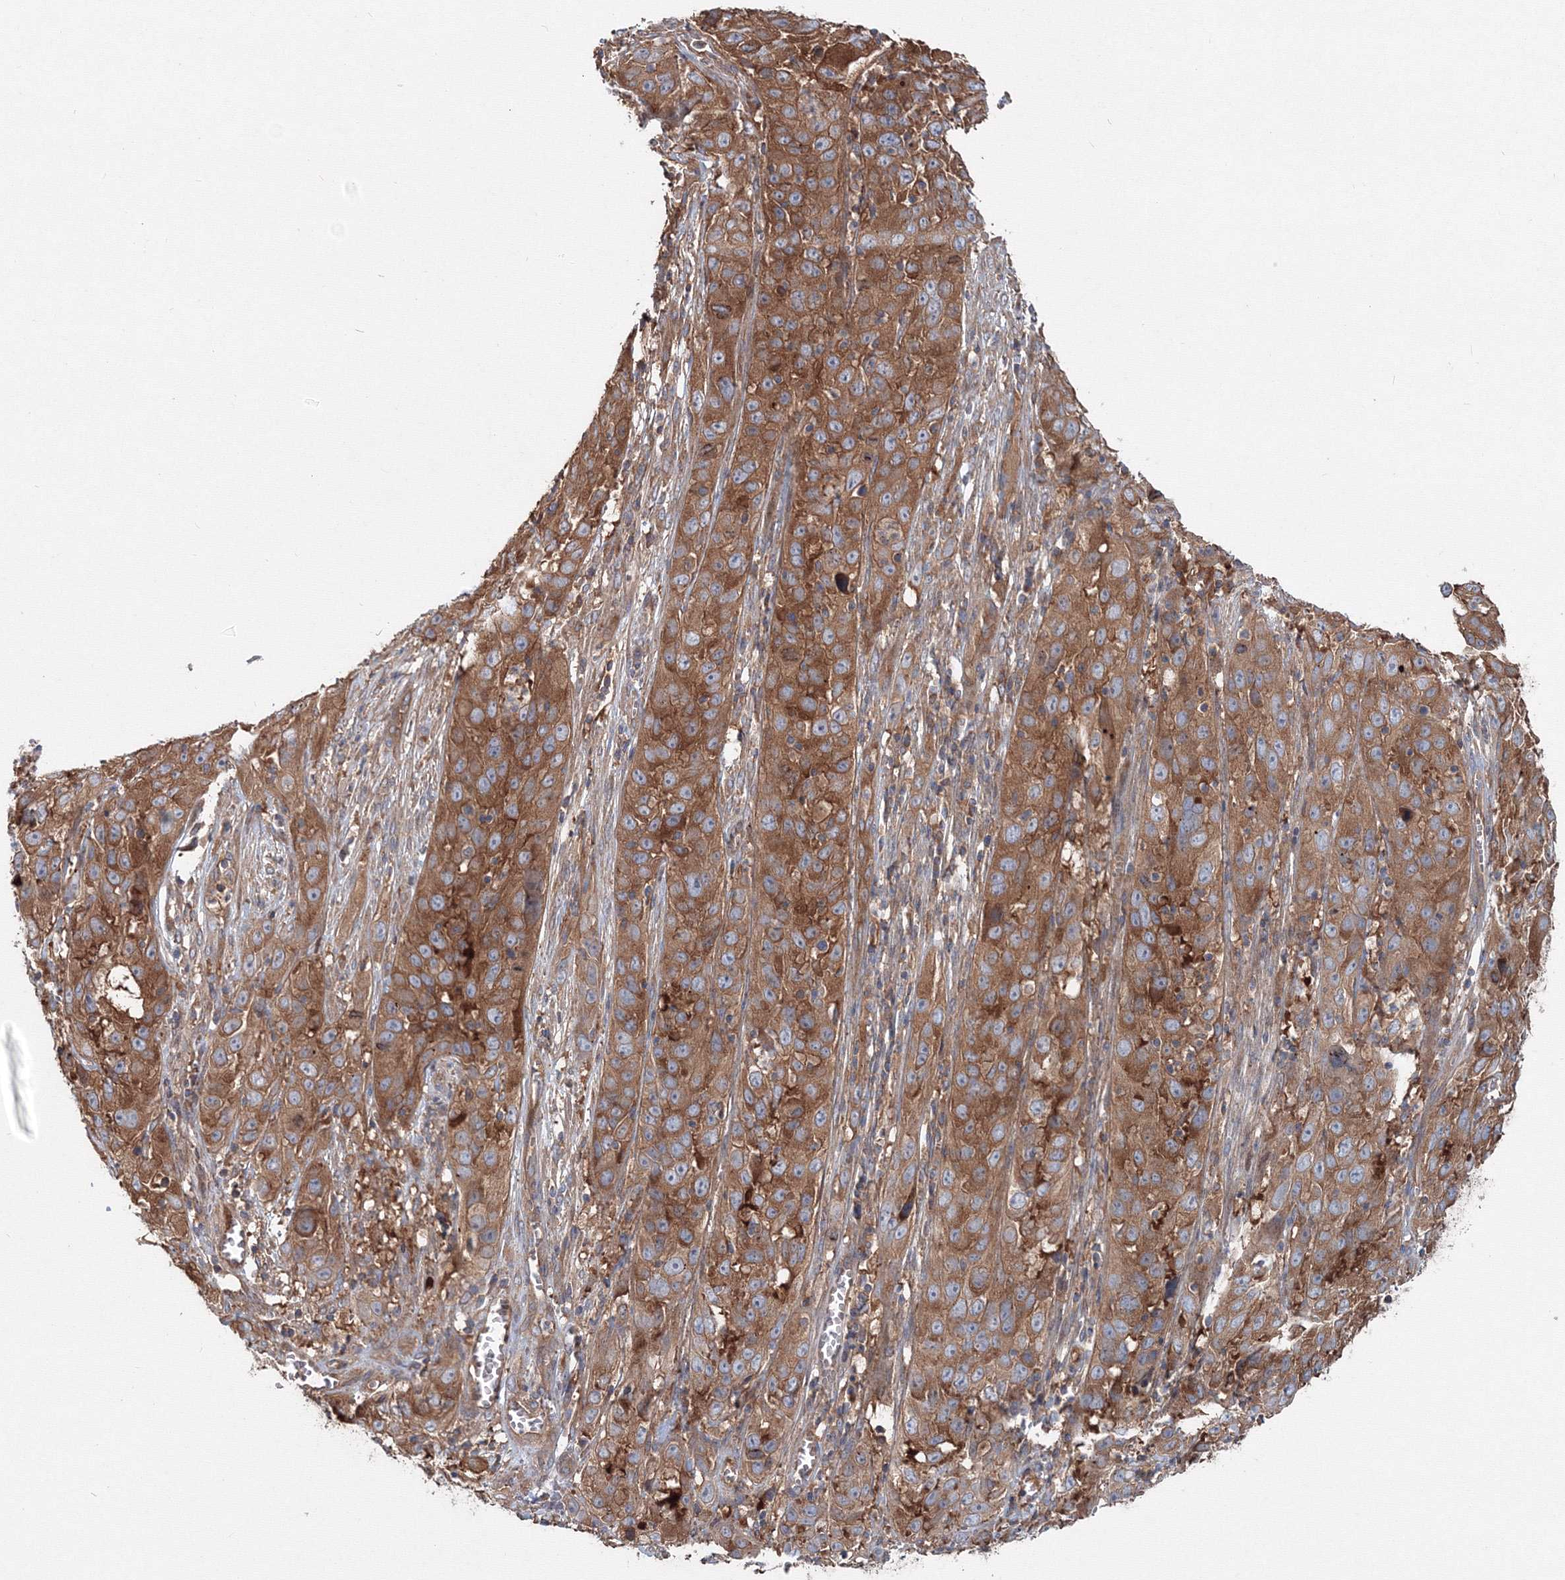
{"staining": {"intensity": "moderate", "quantity": ">75%", "location": "cytoplasmic/membranous"}, "tissue": "cervical cancer", "cell_type": "Tumor cells", "image_type": "cancer", "snomed": [{"axis": "morphology", "description": "Squamous cell carcinoma, NOS"}, {"axis": "topography", "description": "Cervix"}], "caption": "IHC of human squamous cell carcinoma (cervical) displays medium levels of moderate cytoplasmic/membranous expression in approximately >75% of tumor cells. The protein is shown in brown color, while the nuclei are stained blue.", "gene": "EXOC1", "patient": {"sex": "female", "age": 32}}